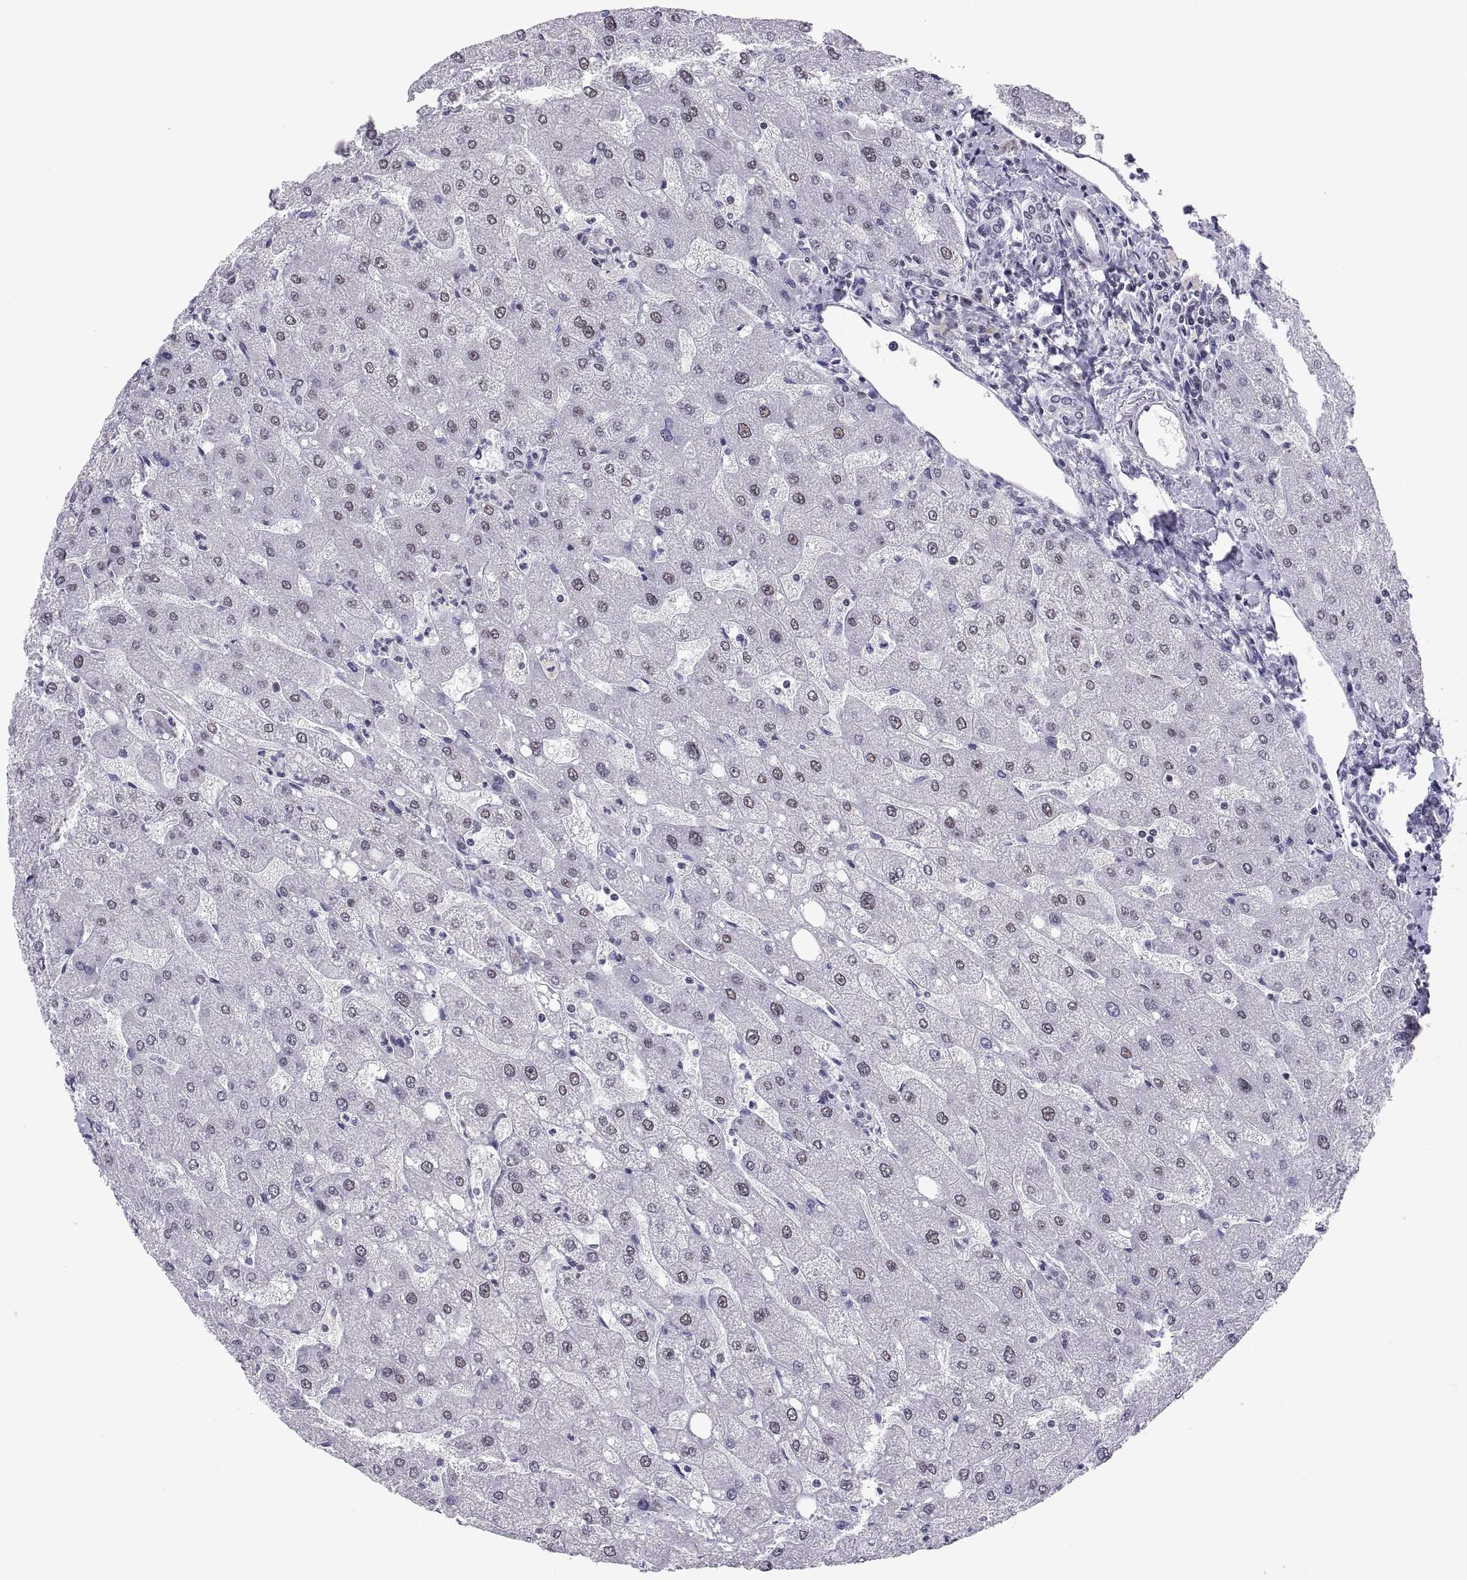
{"staining": {"intensity": "negative", "quantity": "none", "location": "none"}, "tissue": "liver", "cell_type": "Cholangiocytes", "image_type": "normal", "snomed": [{"axis": "morphology", "description": "Normal tissue, NOS"}, {"axis": "topography", "description": "Liver"}], "caption": "Immunohistochemical staining of unremarkable human liver demonstrates no significant positivity in cholangiocytes.", "gene": "NEUROD6", "patient": {"sex": "male", "age": 67}}